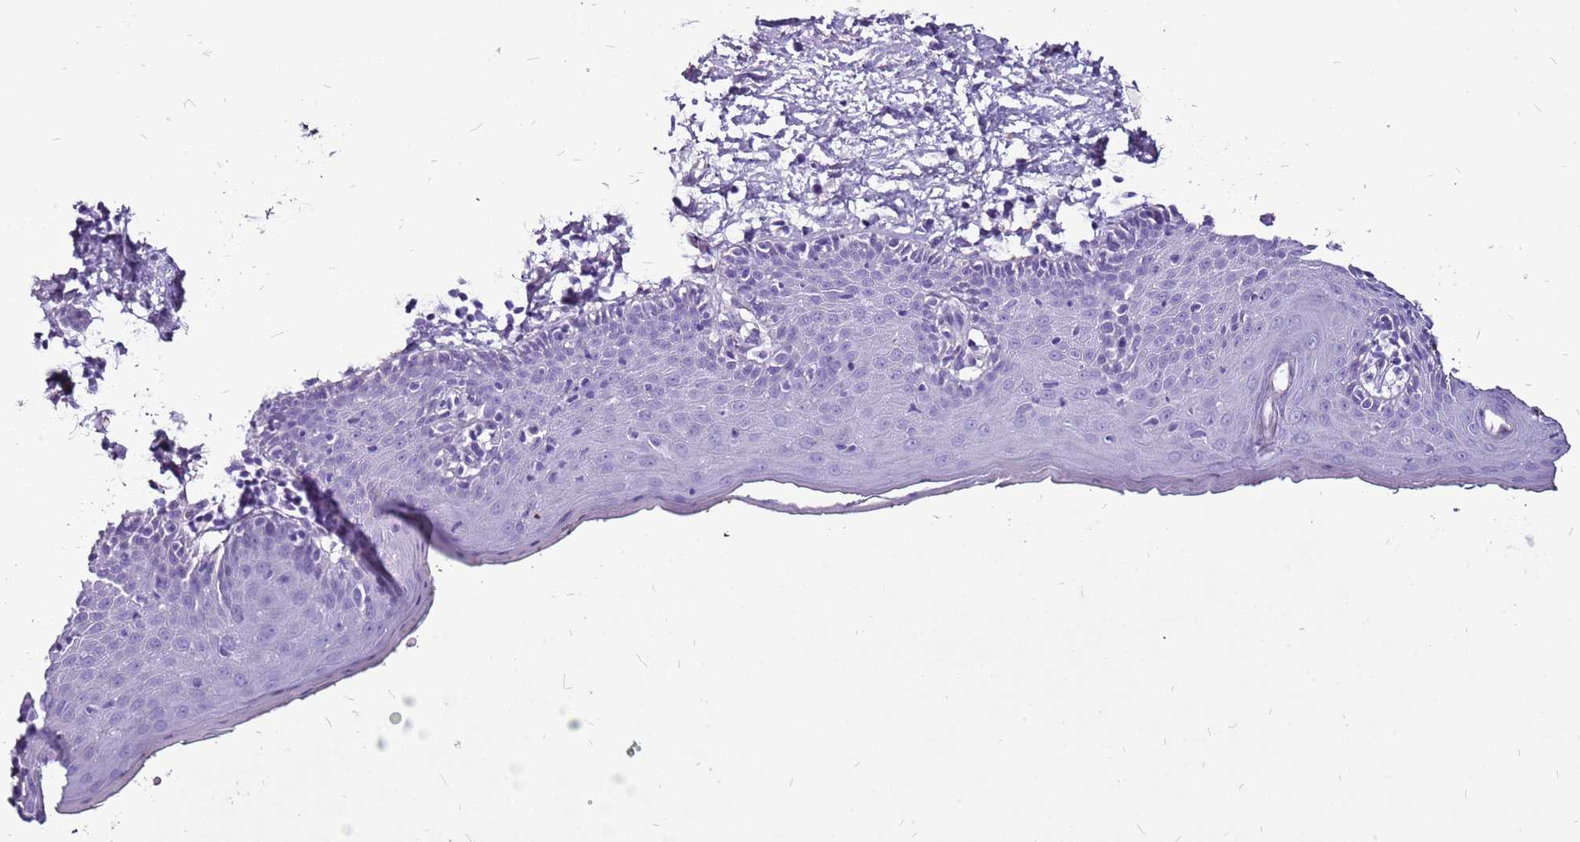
{"staining": {"intensity": "negative", "quantity": "none", "location": "none"}, "tissue": "skin", "cell_type": "Epidermal cells", "image_type": "normal", "snomed": [{"axis": "morphology", "description": "Normal tissue, NOS"}, {"axis": "topography", "description": "Vulva"}], "caption": "This is an immunohistochemistry micrograph of unremarkable skin. There is no staining in epidermal cells.", "gene": "ACSS3", "patient": {"sex": "female", "age": 66}}